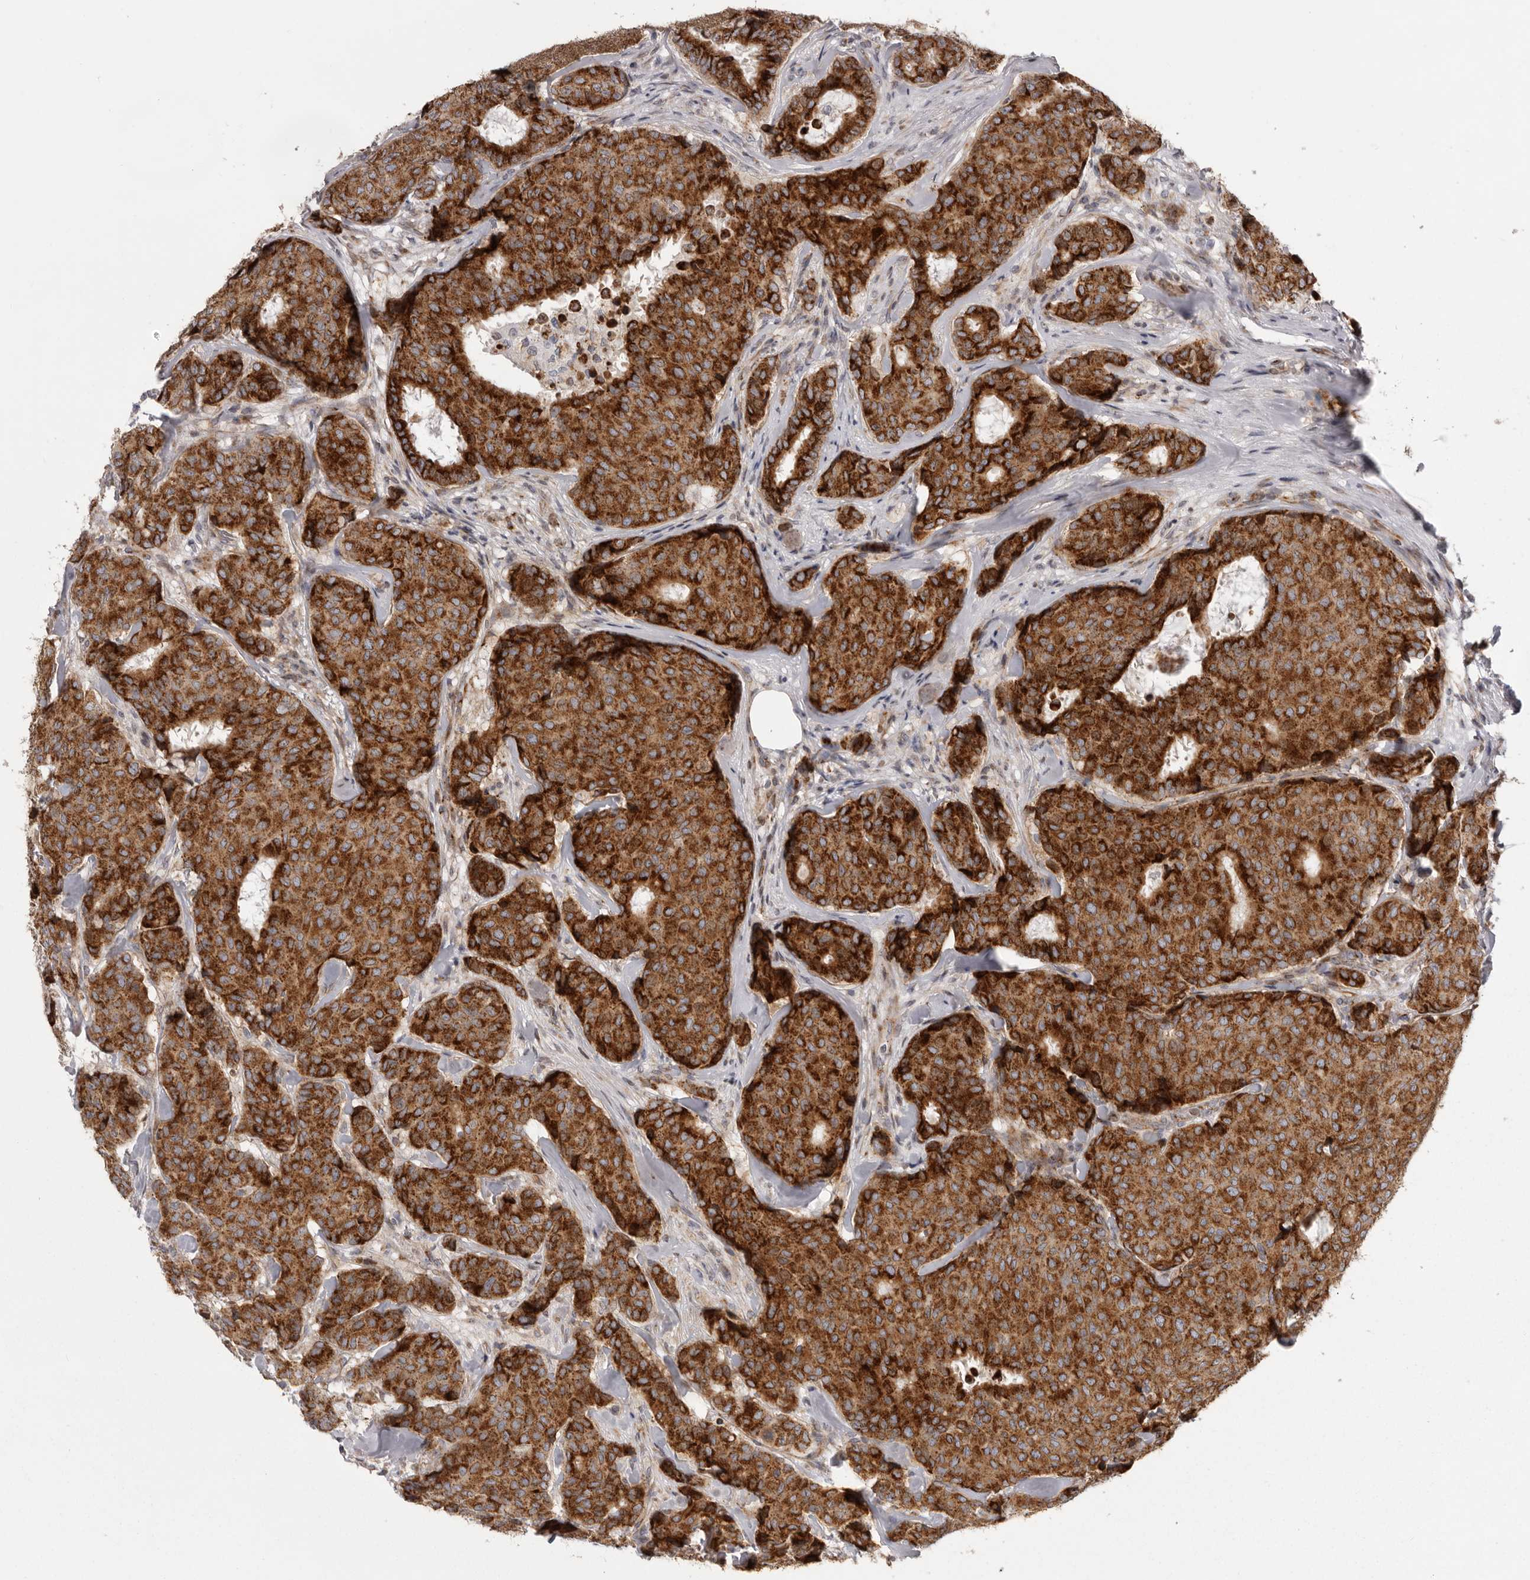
{"staining": {"intensity": "strong", "quantity": ">75%", "location": "cytoplasmic/membranous"}, "tissue": "breast cancer", "cell_type": "Tumor cells", "image_type": "cancer", "snomed": [{"axis": "morphology", "description": "Duct carcinoma"}, {"axis": "topography", "description": "Breast"}], "caption": "Breast intraductal carcinoma stained with immunohistochemistry reveals strong cytoplasmic/membranous staining in approximately >75% of tumor cells. (DAB (3,3'-diaminobenzidine) IHC, brown staining for protein, blue staining for nuclei).", "gene": "WDR47", "patient": {"sex": "female", "age": 75}}